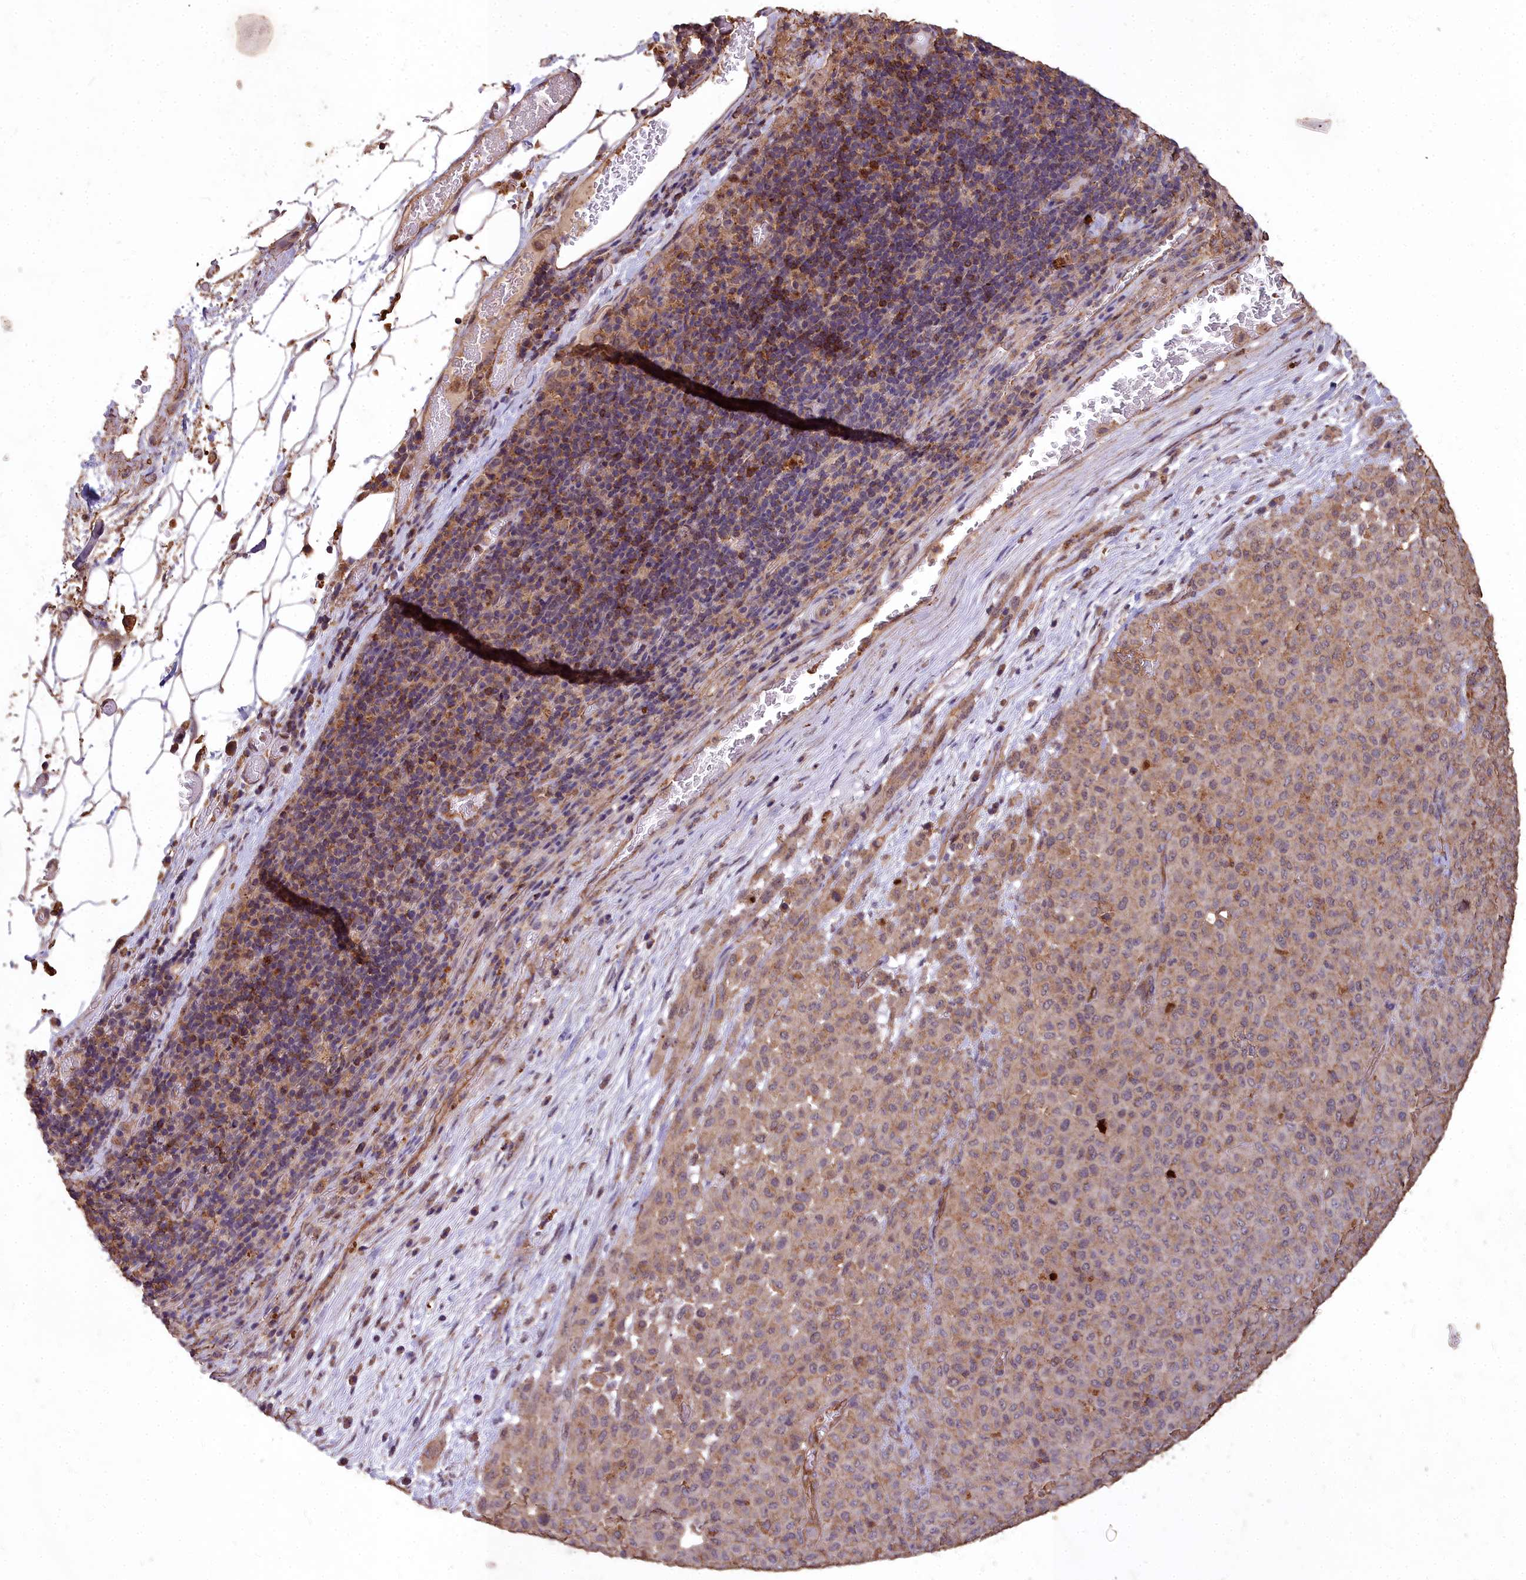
{"staining": {"intensity": "weak", "quantity": "<25%", "location": "cytoplasmic/membranous"}, "tissue": "melanoma", "cell_type": "Tumor cells", "image_type": "cancer", "snomed": [{"axis": "morphology", "description": "Malignant melanoma, Metastatic site"}, {"axis": "topography", "description": "Skin"}], "caption": "Immunohistochemistry of human melanoma displays no expression in tumor cells.", "gene": "CEMIP2", "patient": {"sex": "female", "age": 81}}